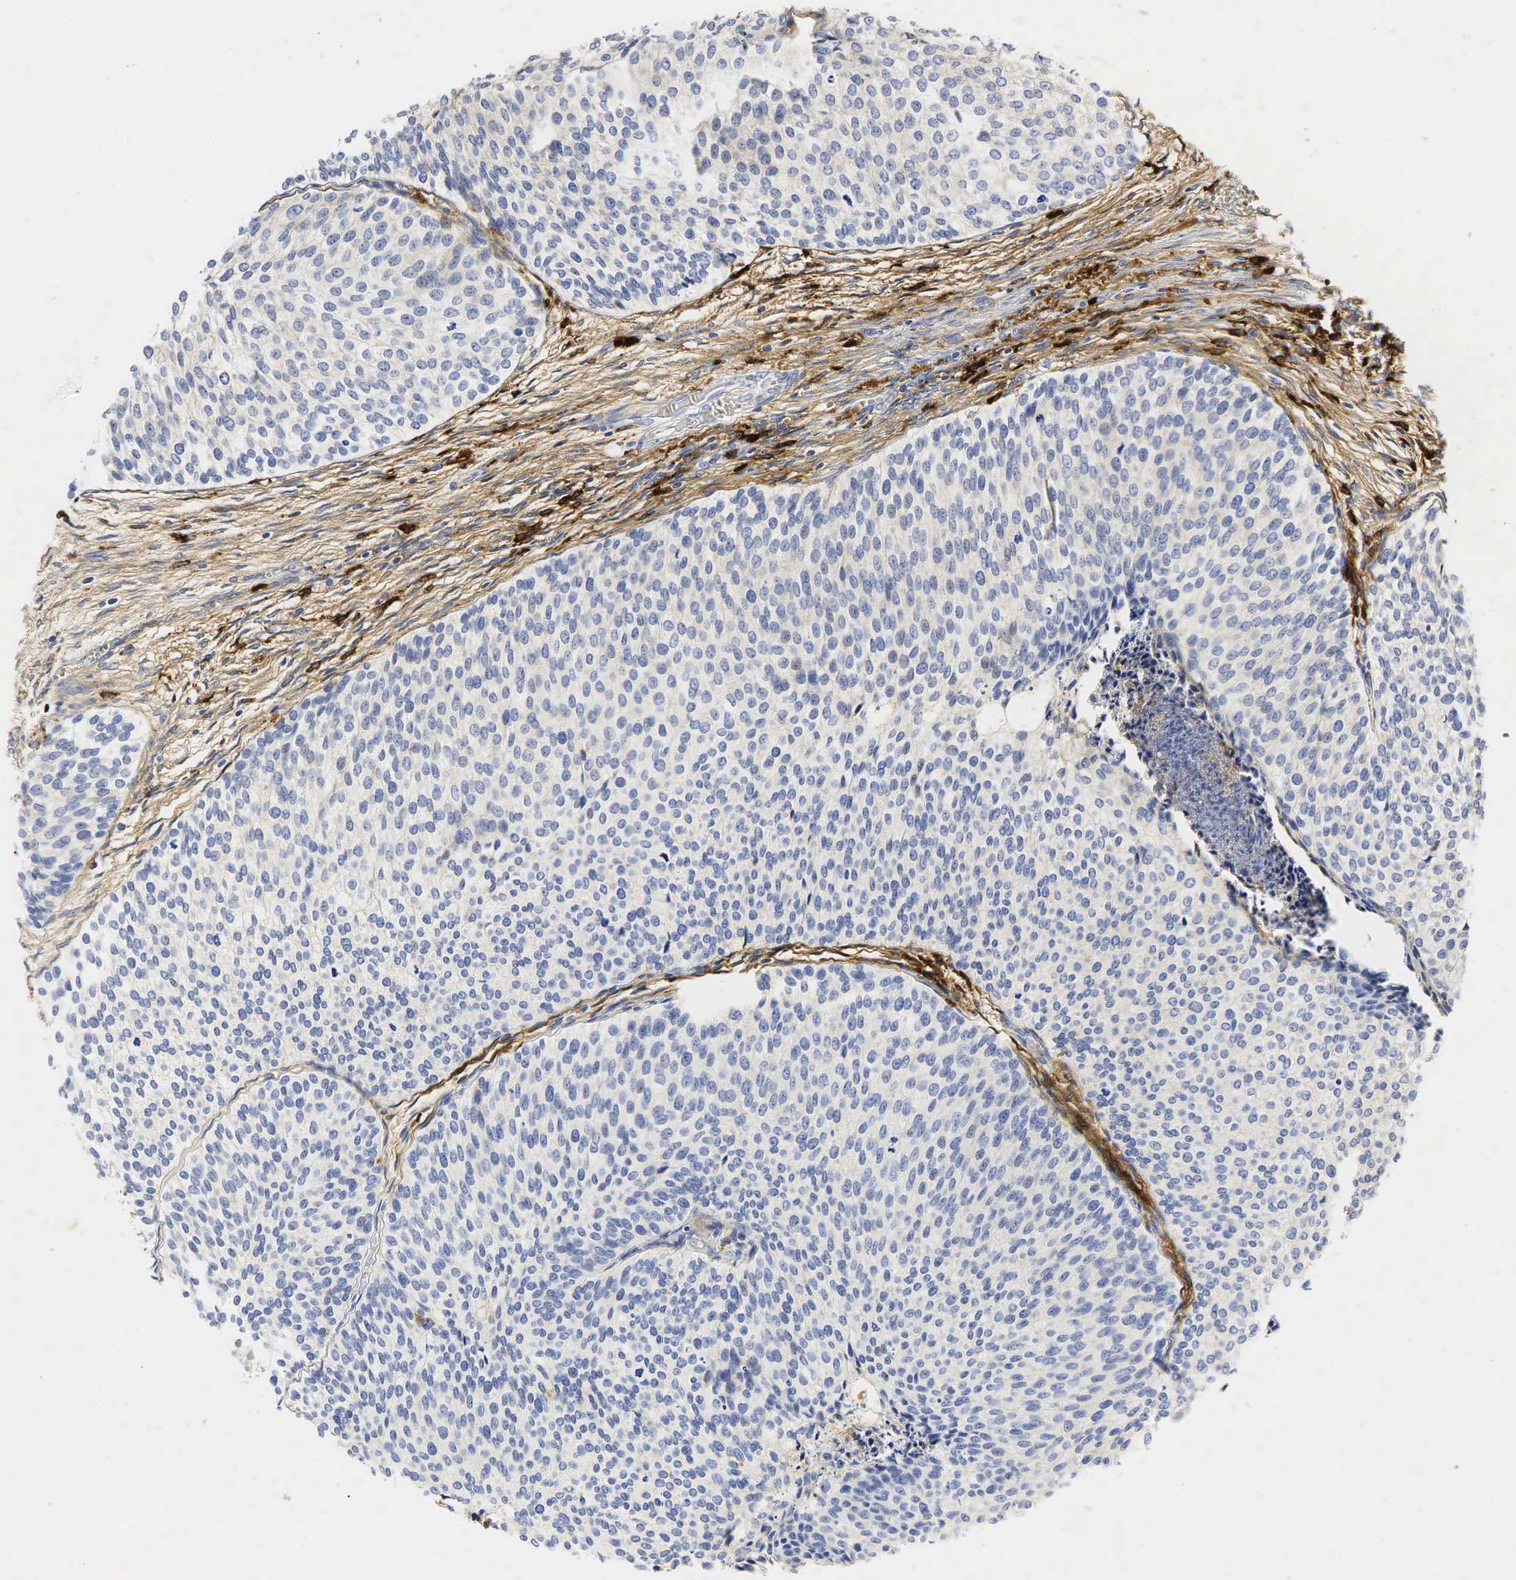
{"staining": {"intensity": "negative", "quantity": "none", "location": "none"}, "tissue": "urothelial cancer", "cell_type": "Tumor cells", "image_type": "cancer", "snomed": [{"axis": "morphology", "description": "Urothelial carcinoma, Low grade"}, {"axis": "topography", "description": "Urinary bladder"}], "caption": "Tumor cells show no significant protein expression in urothelial carcinoma (low-grade).", "gene": "LYZ", "patient": {"sex": "male", "age": 84}}